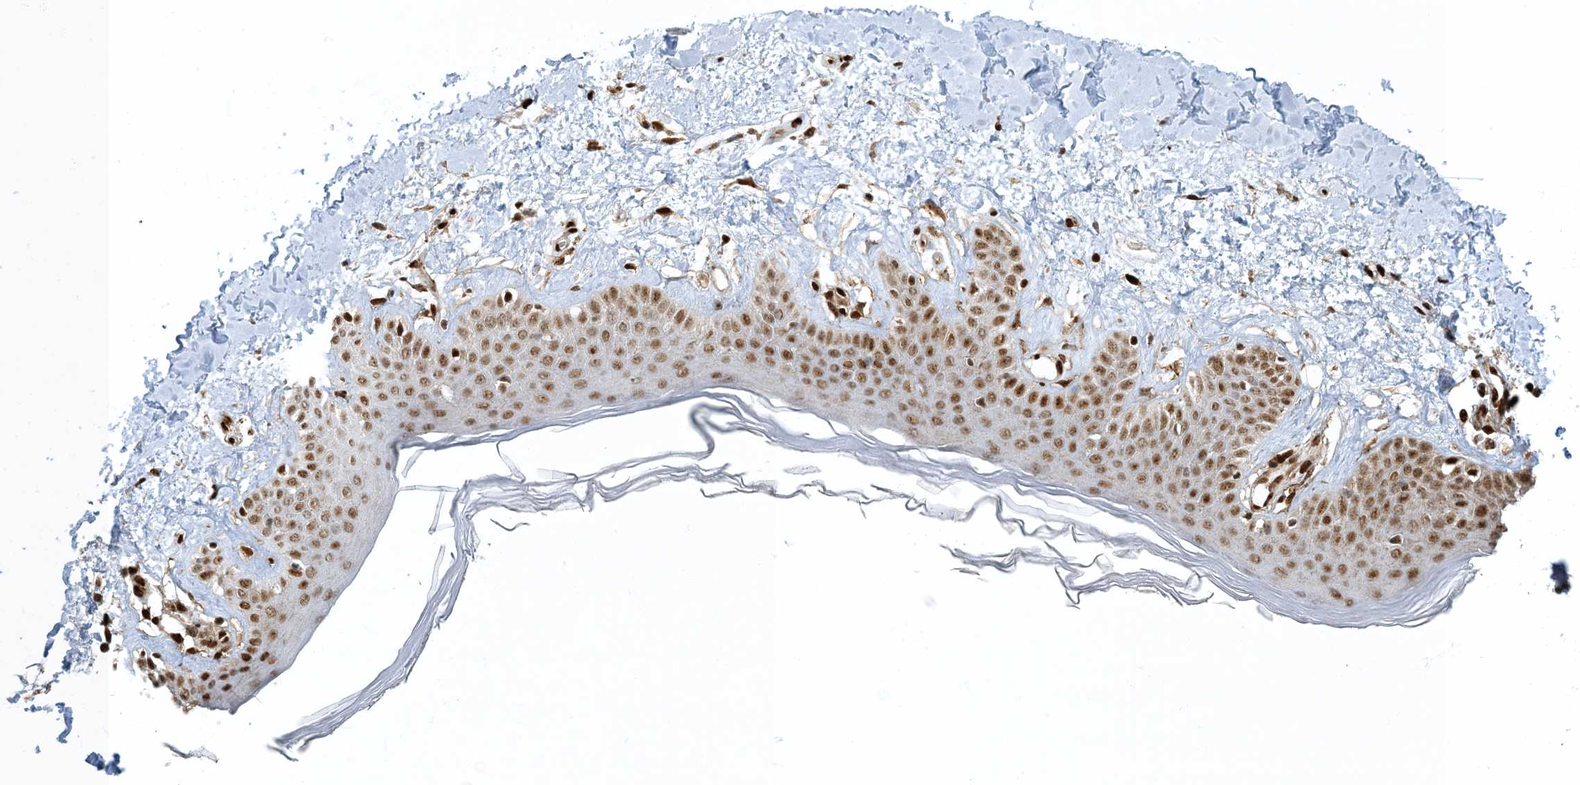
{"staining": {"intensity": "strong", "quantity": ">75%", "location": "nuclear"}, "tissue": "skin", "cell_type": "Fibroblasts", "image_type": "normal", "snomed": [{"axis": "morphology", "description": "Normal tissue, NOS"}, {"axis": "topography", "description": "Skin"}], "caption": "Immunohistochemistry (IHC) image of benign skin: human skin stained using IHC displays high levels of strong protein expression localized specifically in the nuclear of fibroblasts, appearing as a nuclear brown color.", "gene": "MBD1", "patient": {"sex": "female", "age": 64}}